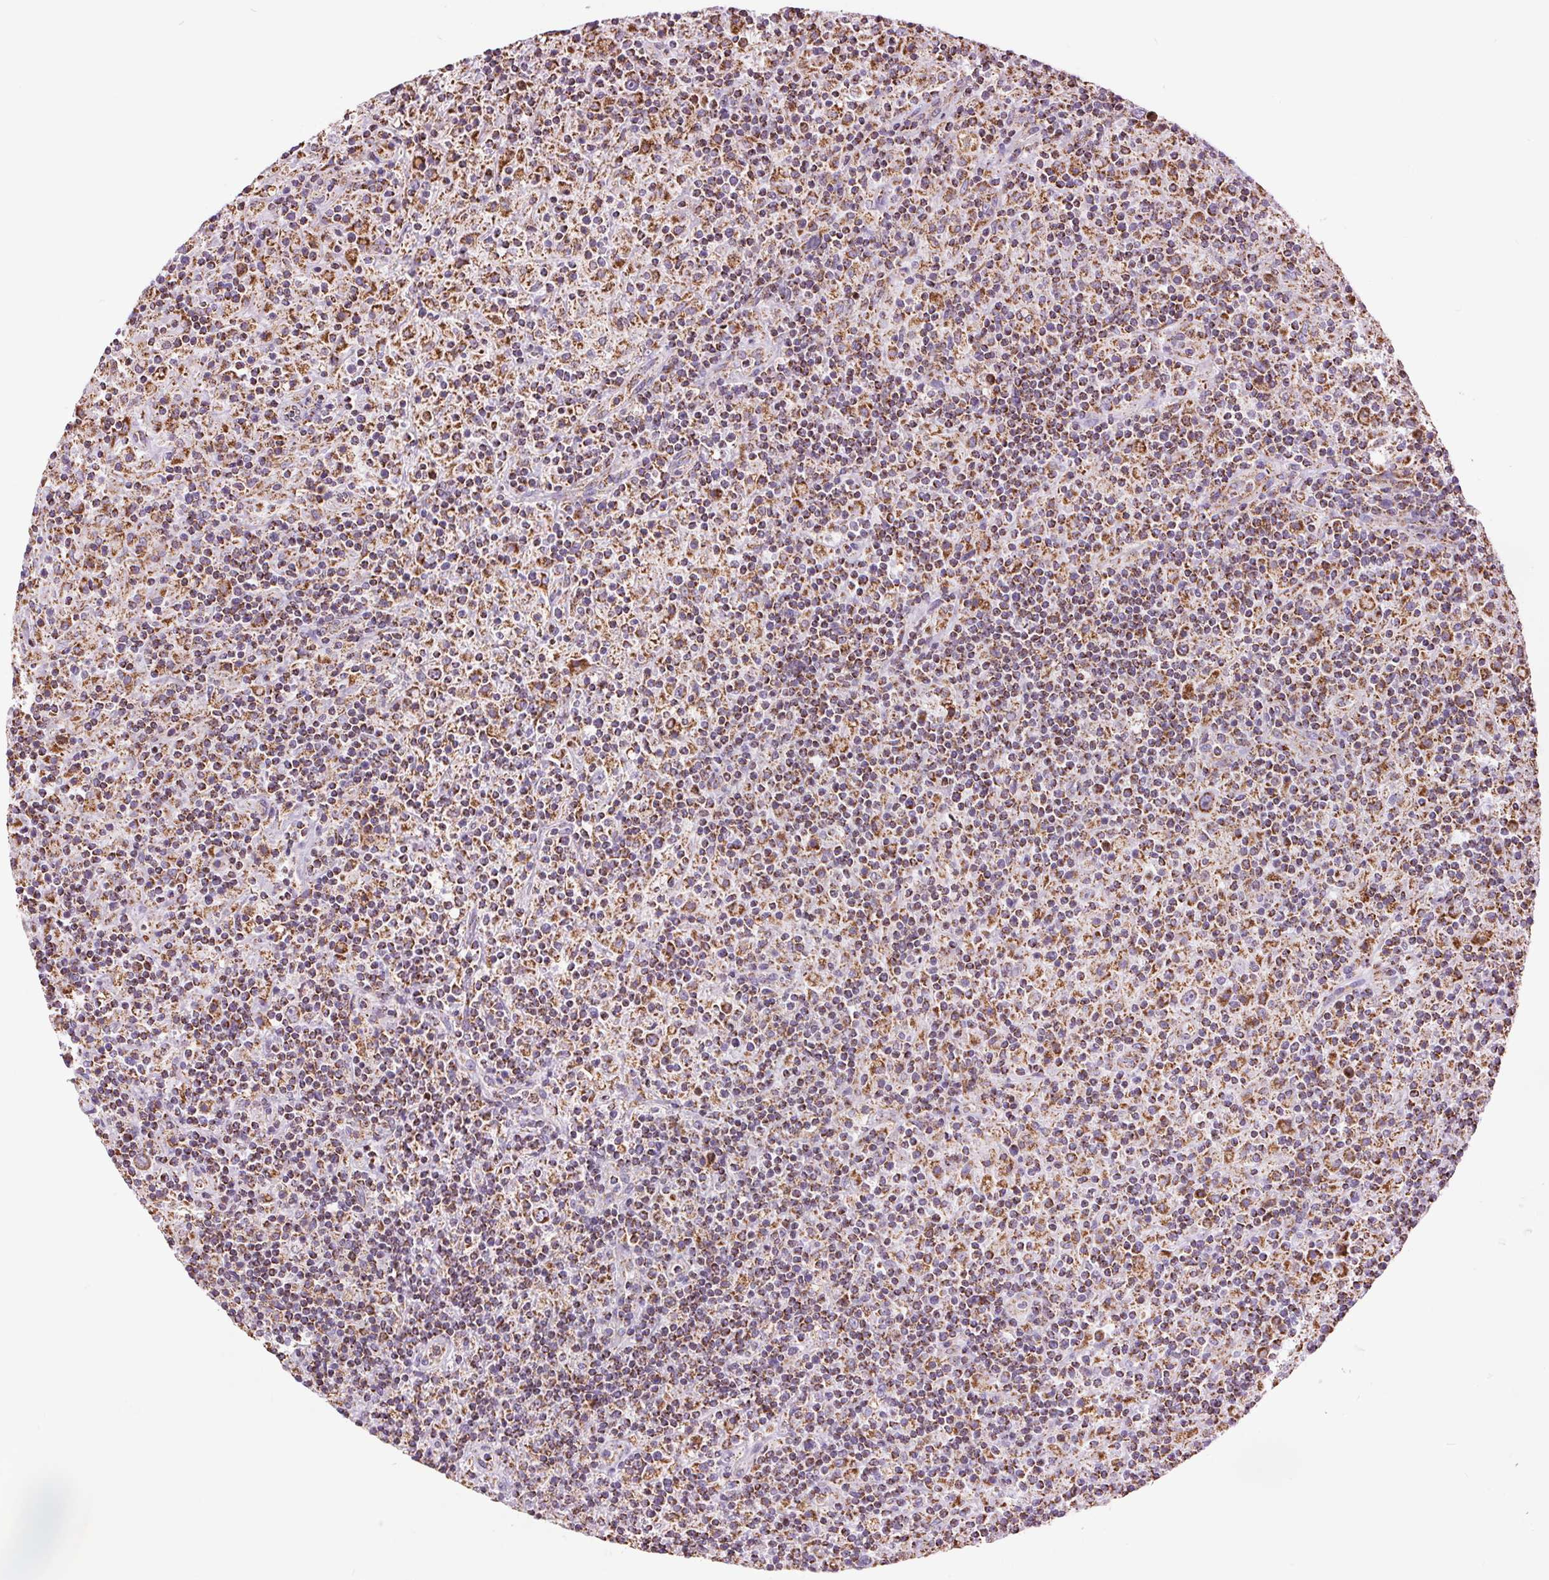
{"staining": {"intensity": "strong", "quantity": ">75%", "location": "cytoplasmic/membranous"}, "tissue": "lymphoma", "cell_type": "Tumor cells", "image_type": "cancer", "snomed": [{"axis": "morphology", "description": "Hodgkin's disease, NOS"}, {"axis": "topography", "description": "Lymph node"}], "caption": "Lymphoma stained for a protein (brown) exhibits strong cytoplasmic/membranous positive staining in approximately >75% of tumor cells.", "gene": "ATP5PB", "patient": {"sex": "male", "age": 70}}